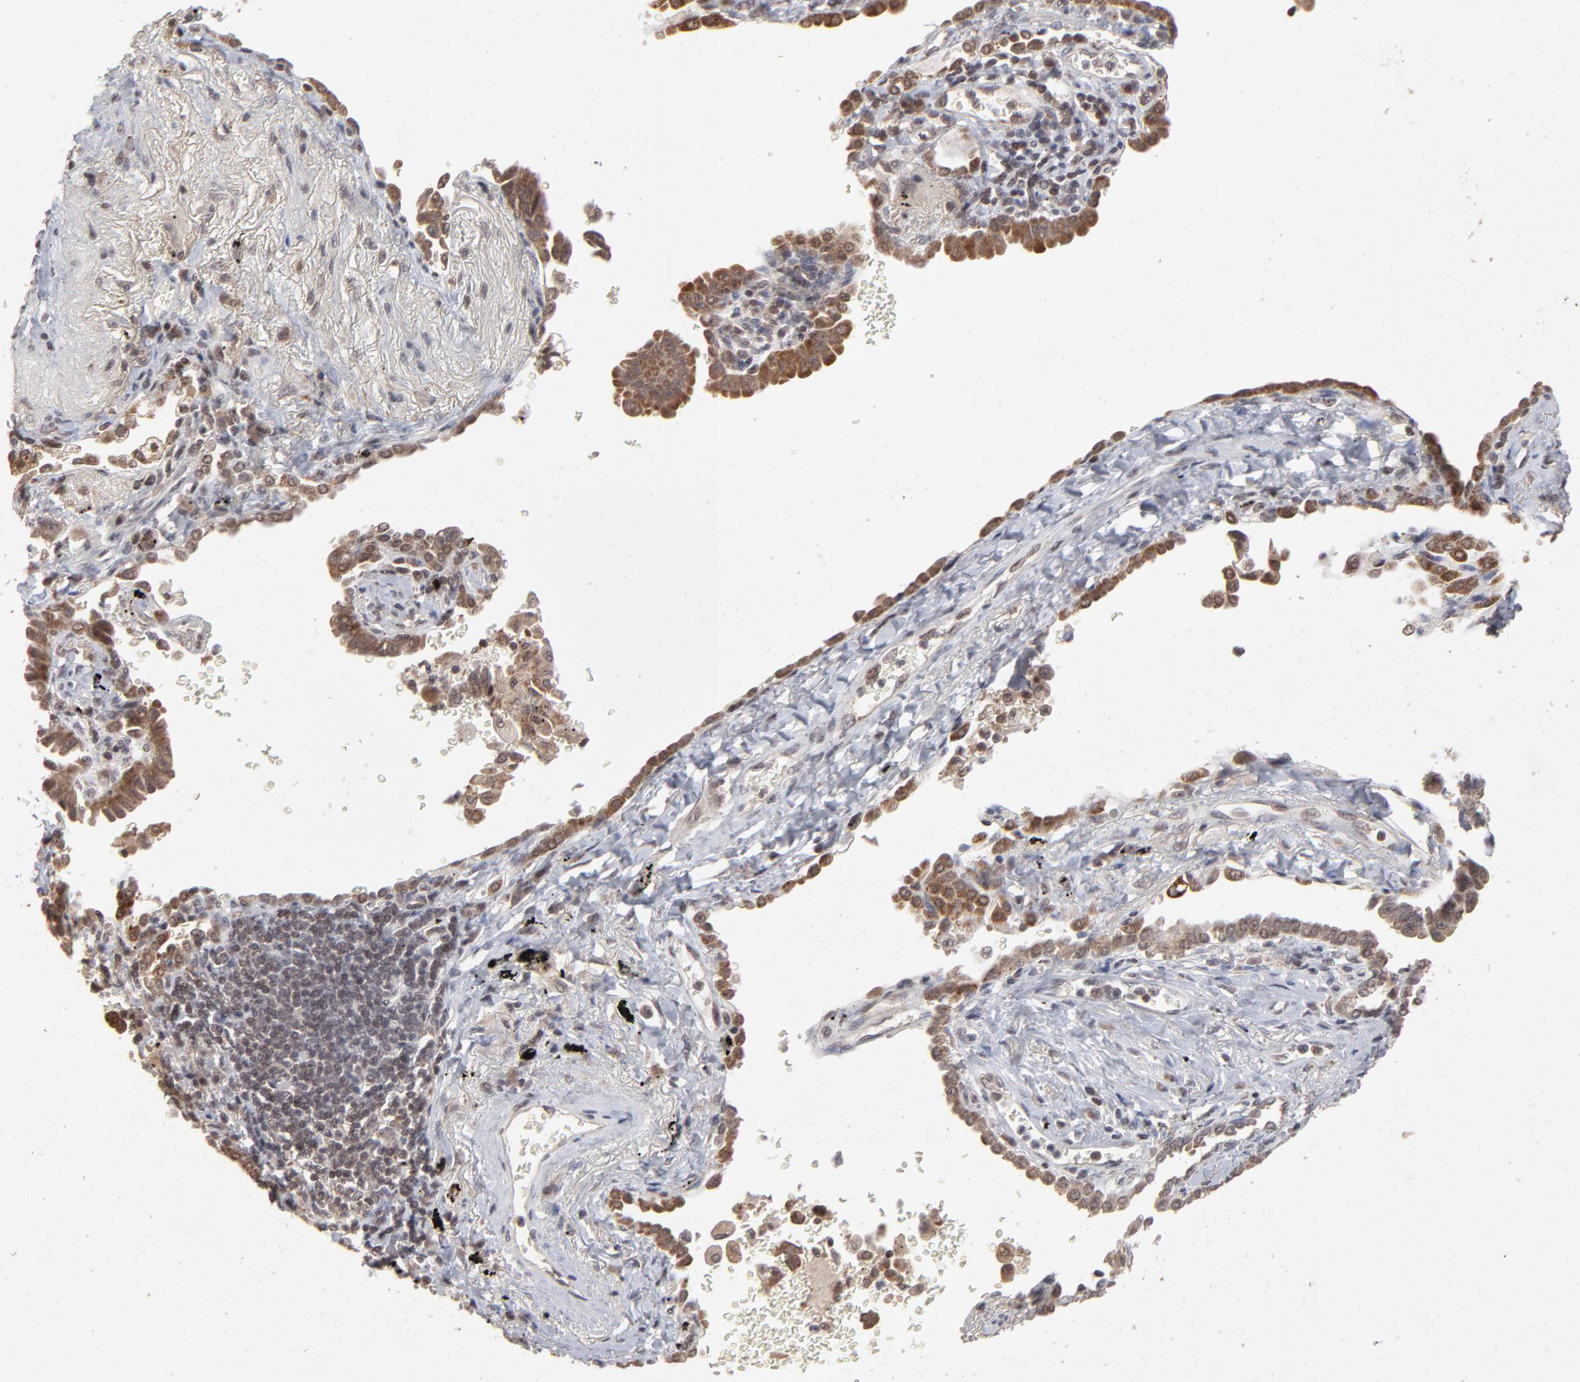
{"staining": {"intensity": "moderate", "quantity": ">75%", "location": "cytoplasmic/membranous"}, "tissue": "lung cancer", "cell_type": "Tumor cells", "image_type": "cancer", "snomed": [{"axis": "morphology", "description": "Adenocarcinoma, NOS"}, {"axis": "topography", "description": "Lung"}], "caption": "Immunohistochemistry image of neoplastic tissue: human adenocarcinoma (lung) stained using immunohistochemistry (IHC) exhibits medium levels of moderate protein expression localized specifically in the cytoplasmic/membranous of tumor cells, appearing as a cytoplasmic/membranous brown color.", "gene": "ARIH1", "patient": {"sex": "female", "age": 64}}